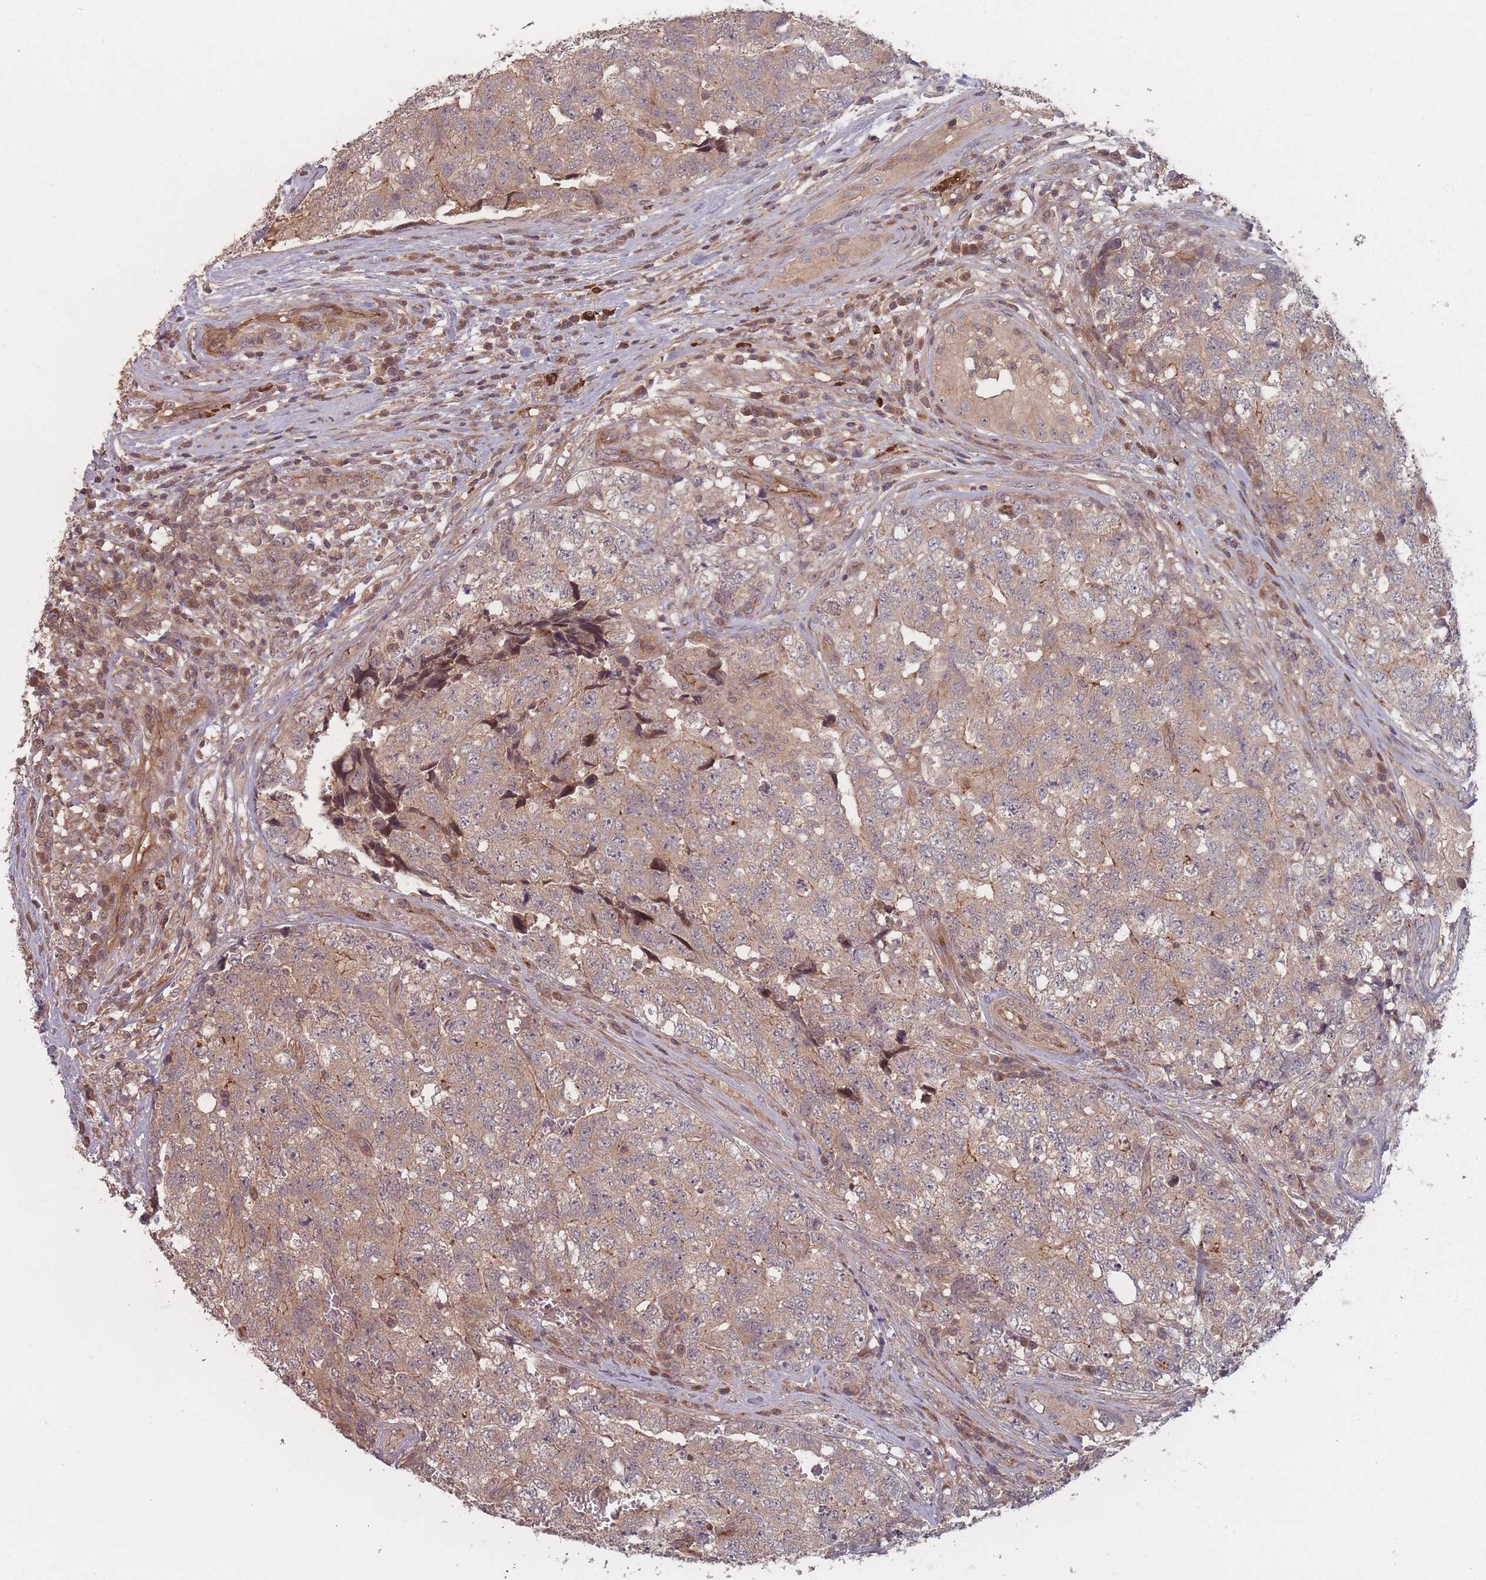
{"staining": {"intensity": "weak", "quantity": ">75%", "location": "cytoplasmic/membranous"}, "tissue": "testis cancer", "cell_type": "Tumor cells", "image_type": "cancer", "snomed": [{"axis": "morphology", "description": "Carcinoma, Embryonal, NOS"}, {"axis": "topography", "description": "Testis"}], "caption": "Immunohistochemistry (IHC) of human testis cancer reveals low levels of weak cytoplasmic/membranous positivity in about >75% of tumor cells. (IHC, brightfield microscopy, high magnification).", "gene": "HAGH", "patient": {"sex": "male", "age": 31}}